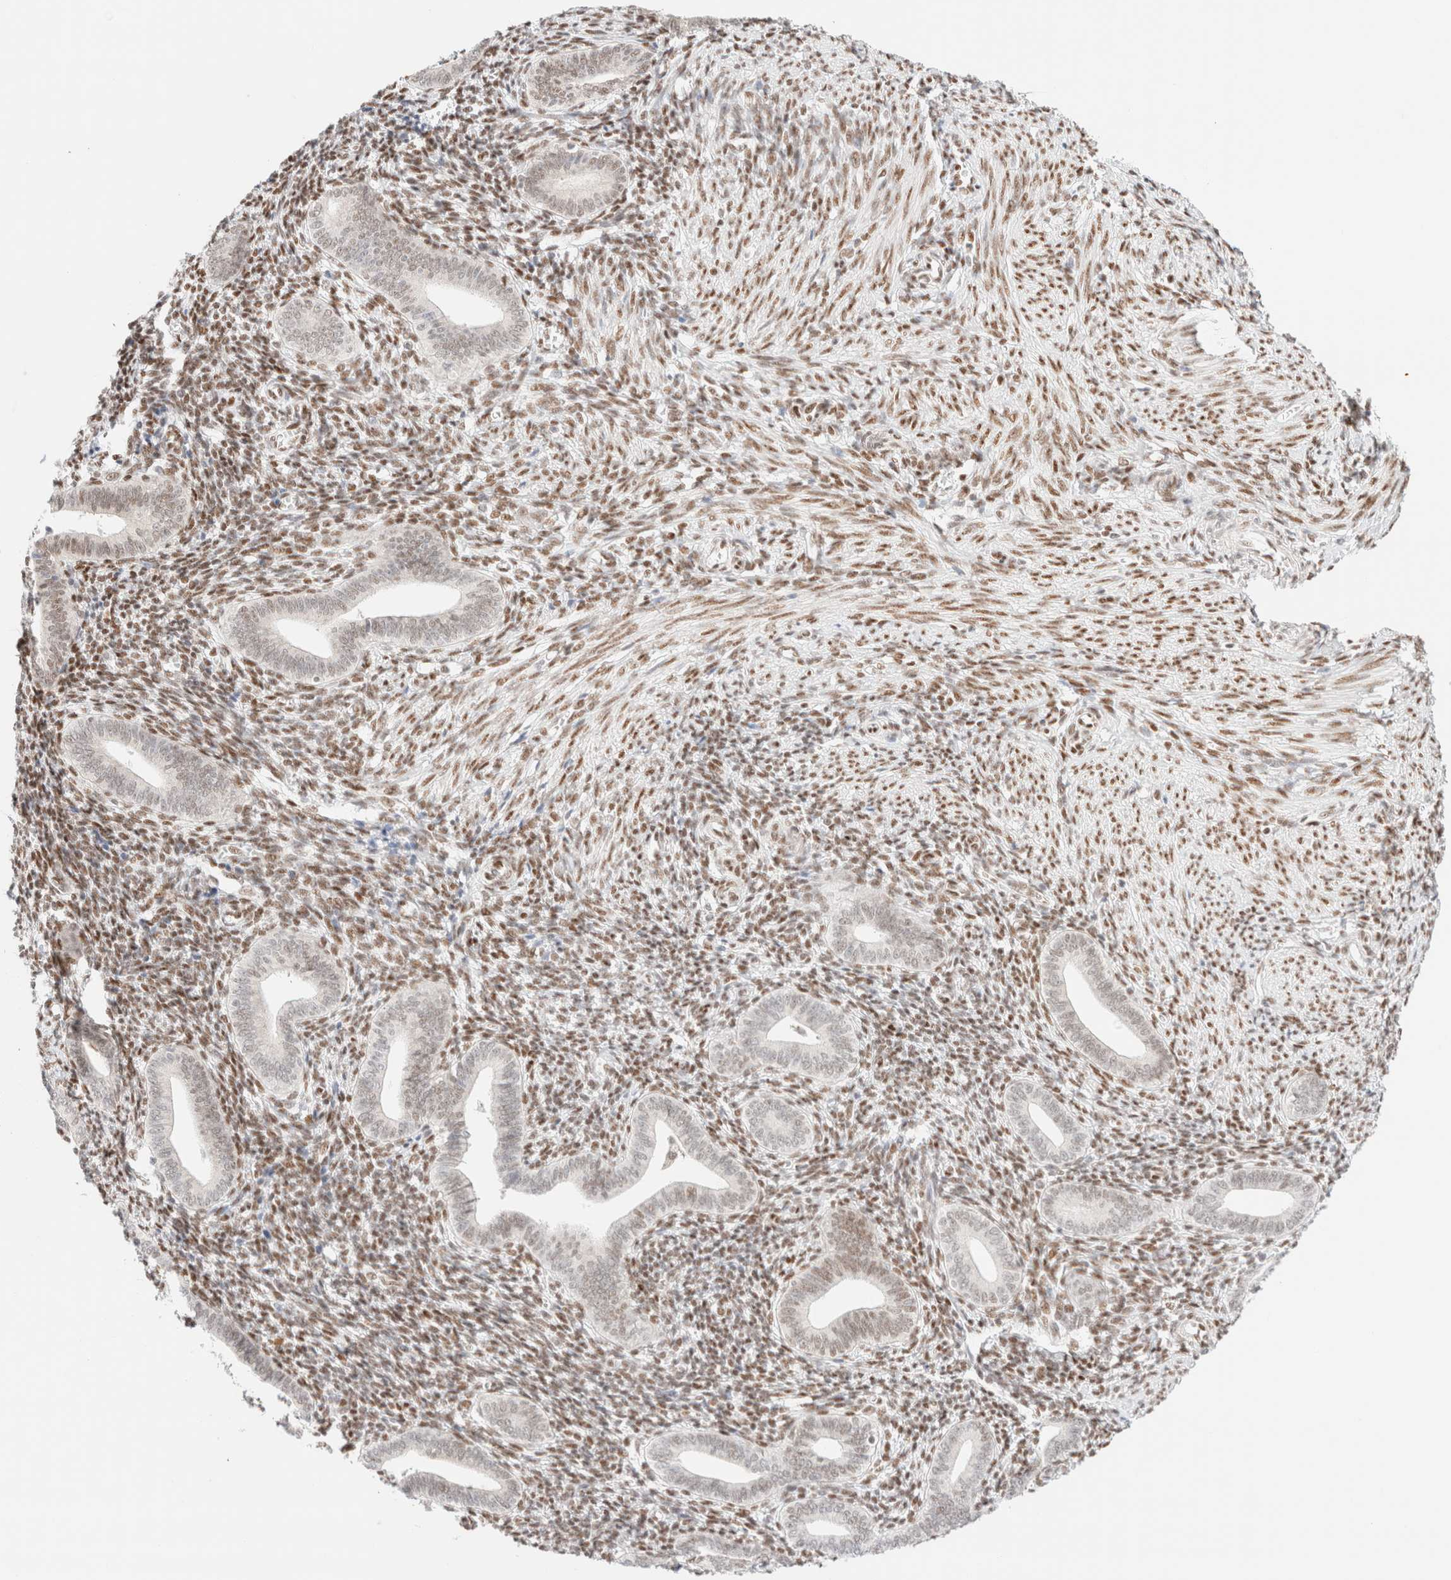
{"staining": {"intensity": "moderate", "quantity": ">75%", "location": "nuclear"}, "tissue": "endometrium", "cell_type": "Cells in endometrial stroma", "image_type": "normal", "snomed": [{"axis": "morphology", "description": "Normal tissue, NOS"}, {"axis": "topography", "description": "Uterus"}, {"axis": "topography", "description": "Endometrium"}], "caption": "Normal endometrium reveals moderate nuclear positivity in about >75% of cells in endometrial stroma, visualized by immunohistochemistry.", "gene": "CIC", "patient": {"sex": "female", "age": 33}}